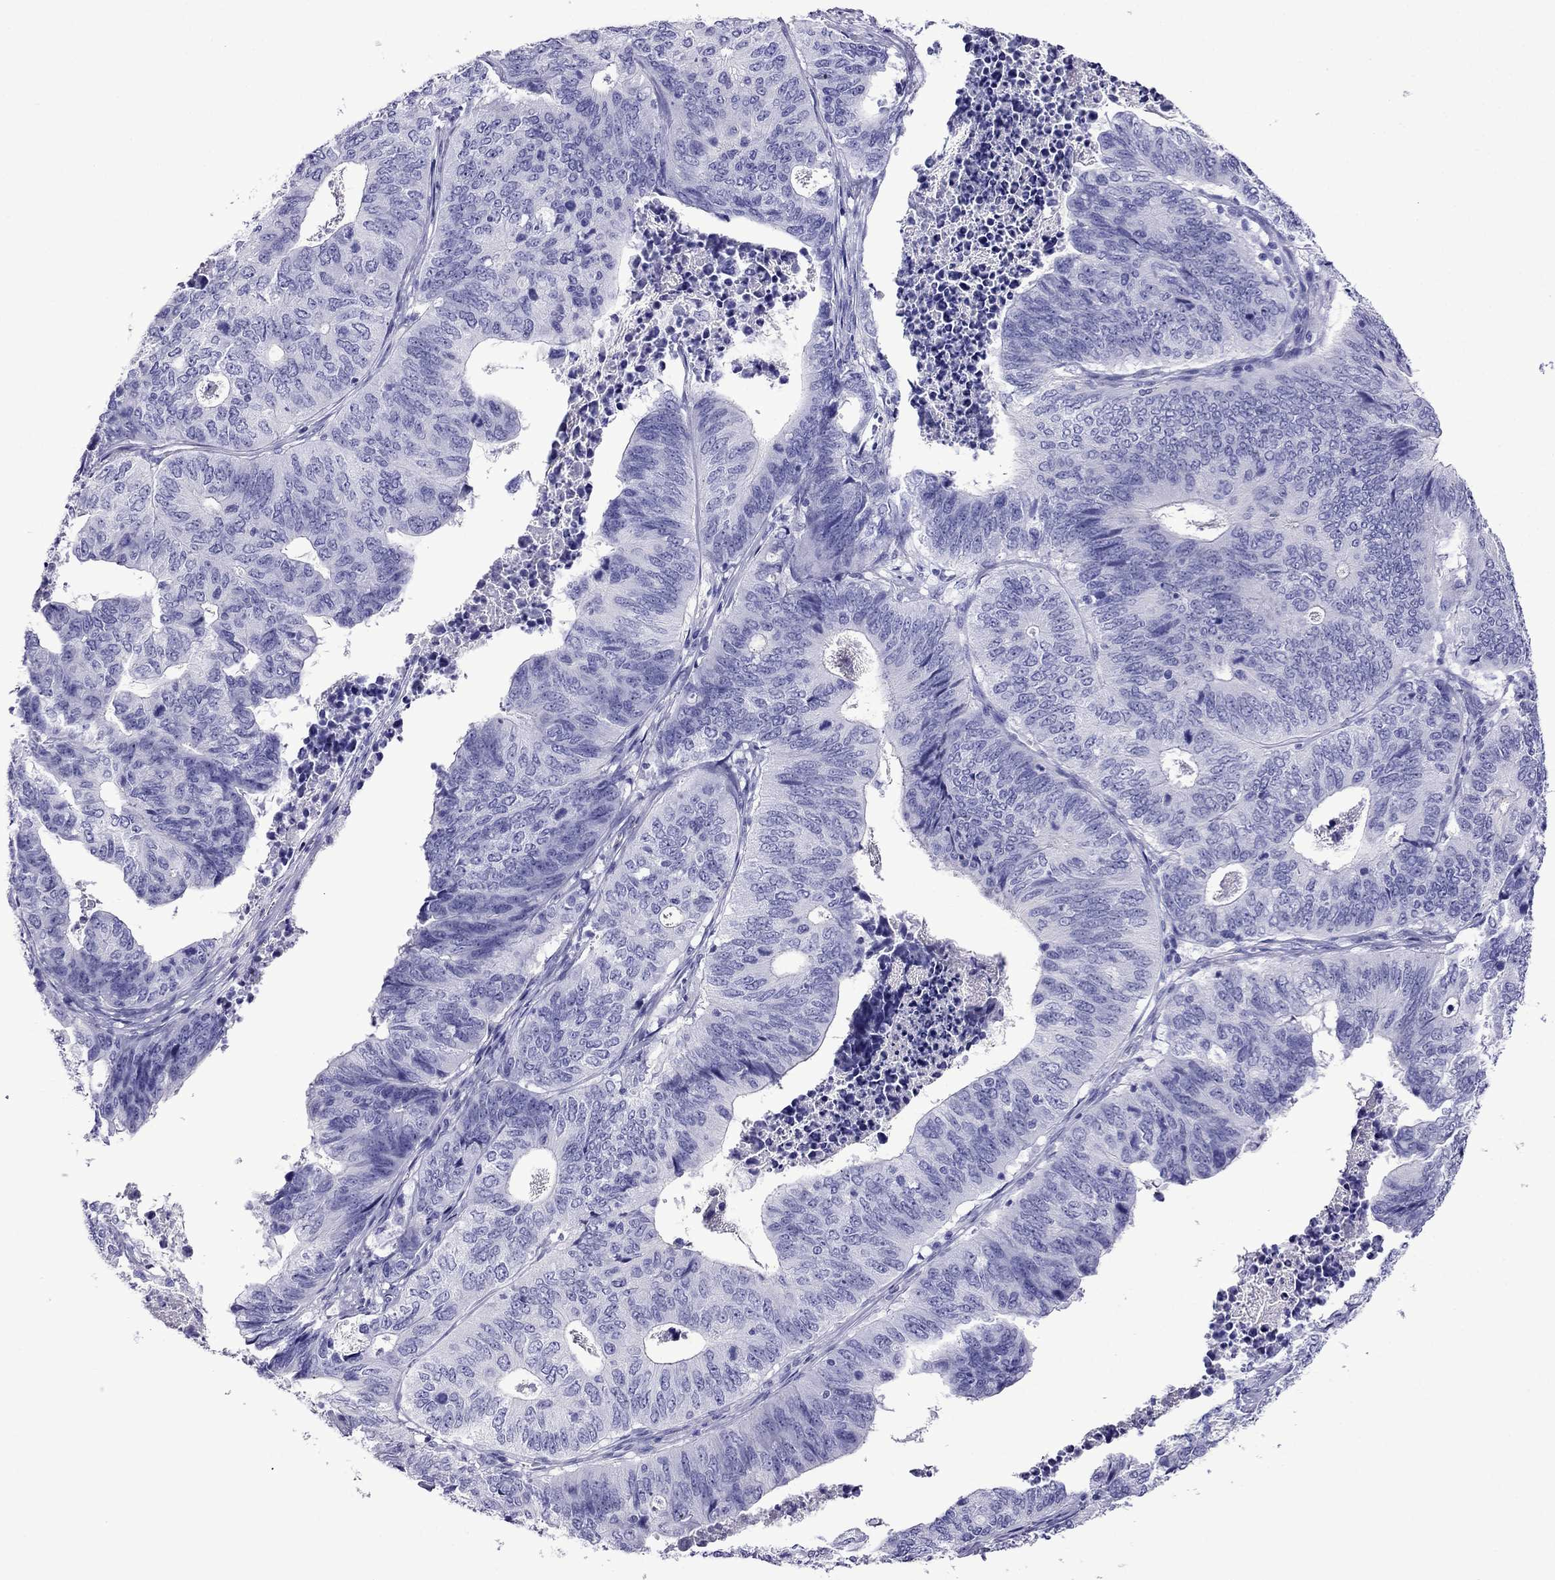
{"staining": {"intensity": "negative", "quantity": "none", "location": "none"}, "tissue": "stomach cancer", "cell_type": "Tumor cells", "image_type": "cancer", "snomed": [{"axis": "morphology", "description": "Adenocarcinoma, NOS"}, {"axis": "topography", "description": "Stomach, upper"}], "caption": "Immunohistochemistry (IHC) histopathology image of neoplastic tissue: human adenocarcinoma (stomach) stained with DAB (3,3'-diaminobenzidine) exhibits no significant protein staining in tumor cells.", "gene": "CRYBA1", "patient": {"sex": "female", "age": 67}}